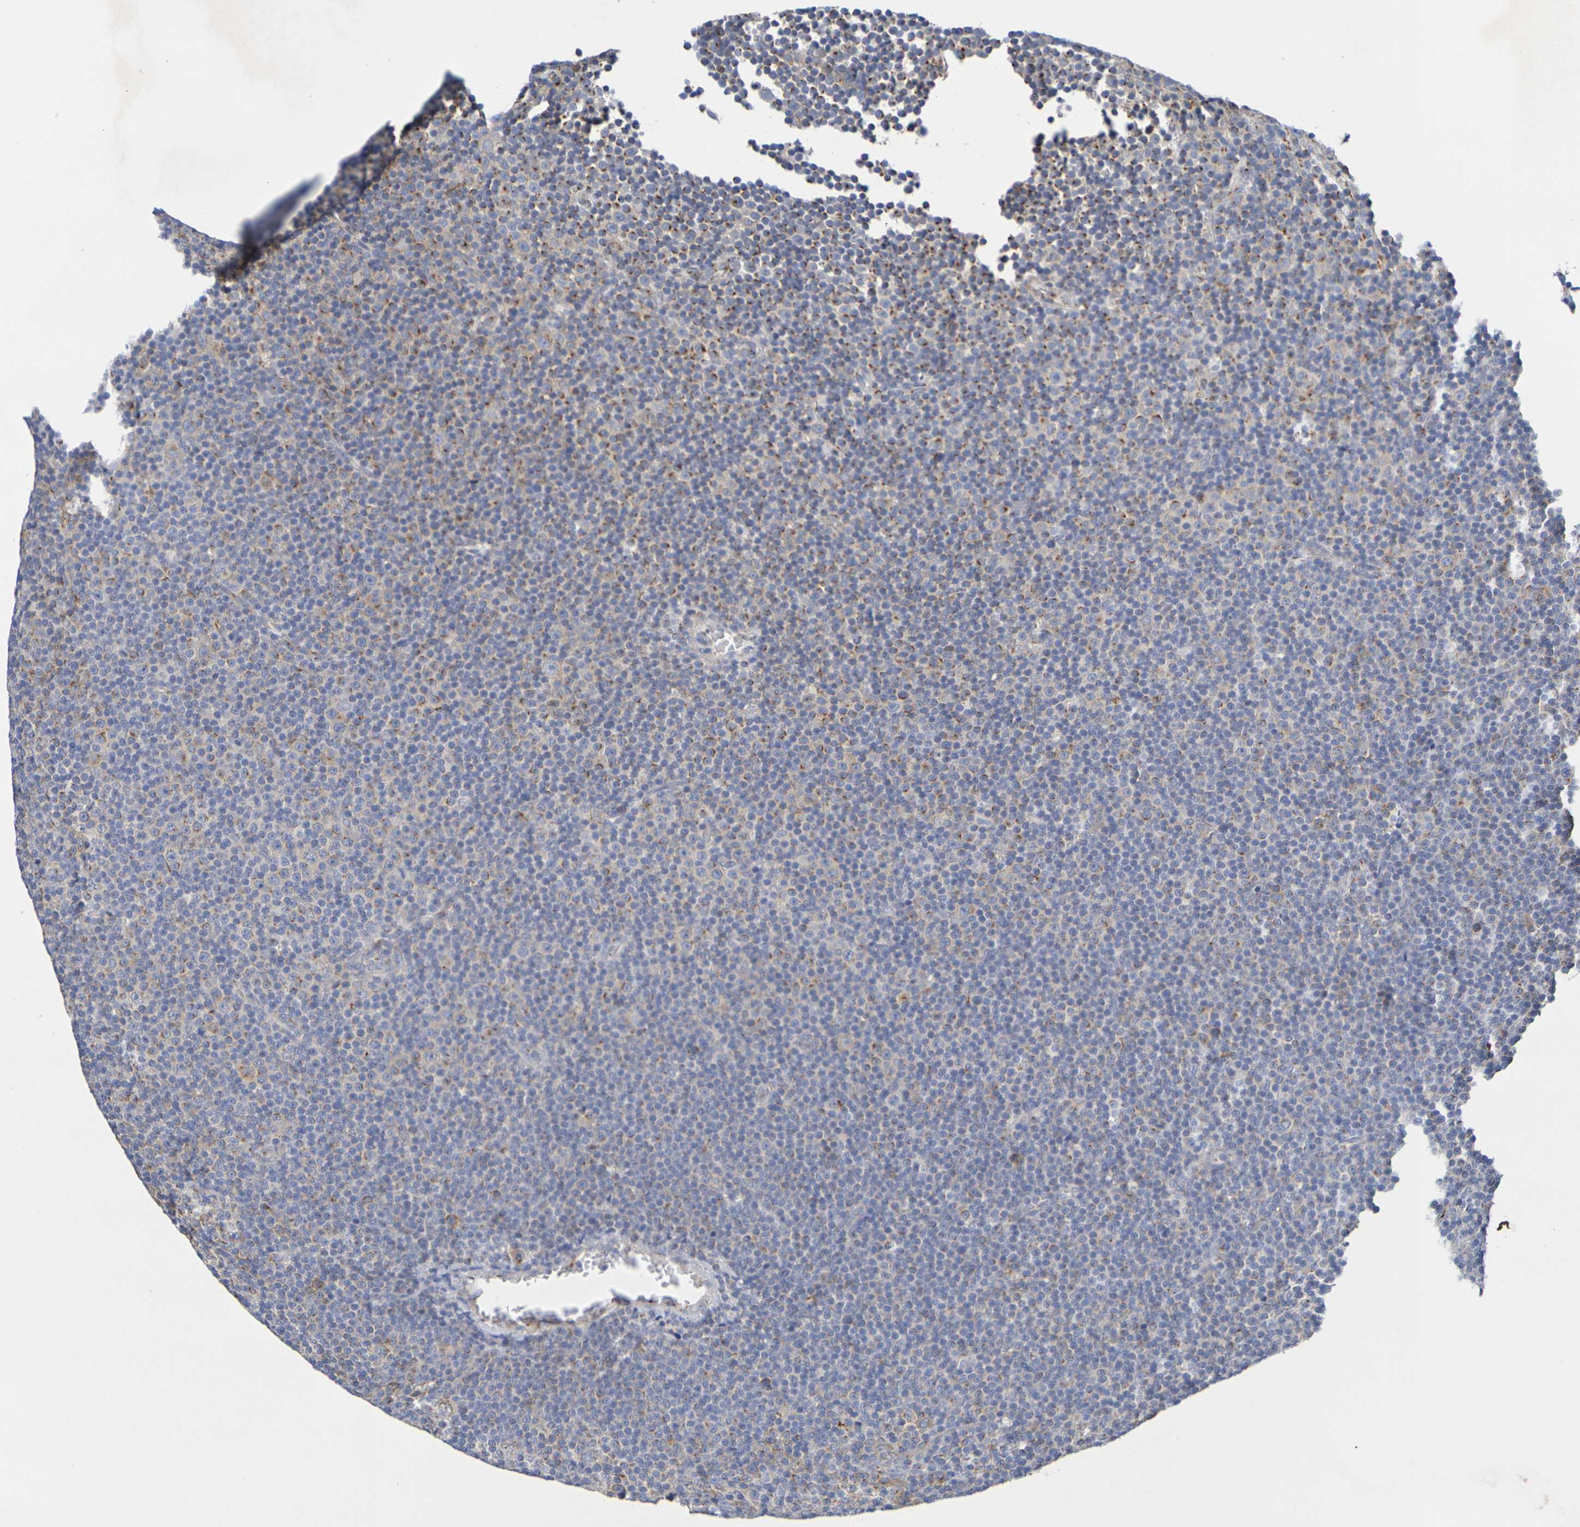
{"staining": {"intensity": "moderate", "quantity": "25%-75%", "location": "cytoplasmic/membranous"}, "tissue": "lymphoma", "cell_type": "Tumor cells", "image_type": "cancer", "snomed": [{"axis": "morphology", "description": "Malignant lymphoma, non-Hodgkin's type, Low grade"}, {"axis": "topography", "description": "Lymph node"}], "caption": "A micrograph of low-grade malignant lymphoma, non-Hodgkin's type stained for a protein exhibits moderate cytoplasmic/membranous brown staining in tumor cells.", "gene": "DCP2", "patient": {"sex": "female", "age": 67}}